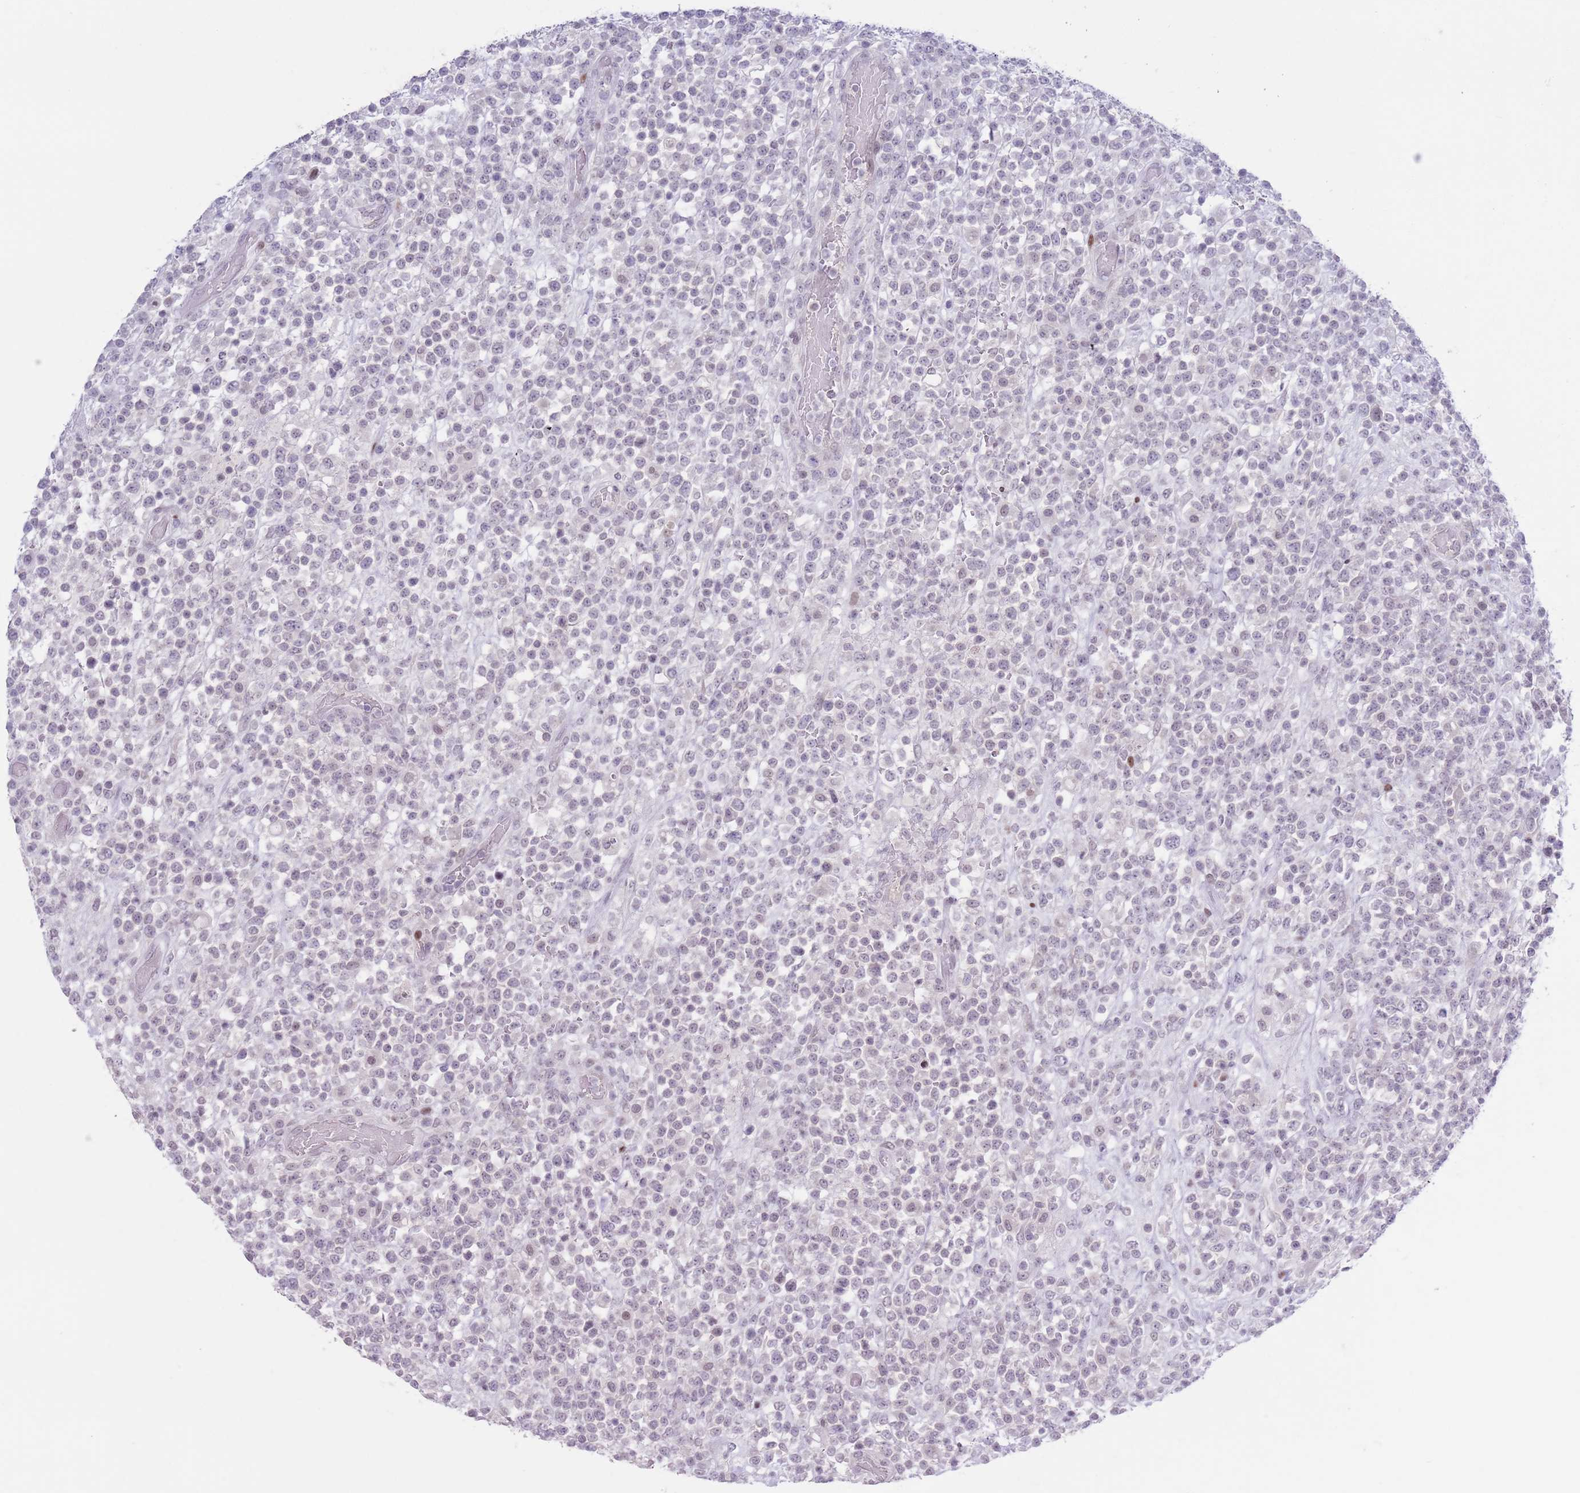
{"staining": {"intensity": "negative", "quantity": "none", "location": "none"}, "tissue": "lymphoma", "cell_type": "Tumor cells", "image_type": "cancer", "snomed": [{"axis": "morphology", "description": "Malignant lymphoma, non-Hodgkin's type, High grade"}, {"axis": "topography", "description": "Colon"}], "caption": "High magnification brightfield microscopy of lymphoma stained with DAB (3,3'-diaminobenzidine) (brown) and counterstained with hematoxylin (blue): tumor cells show no significant positivity.", "gene": "MFSD10", "patient": {"sex": "female", "age": 53}}